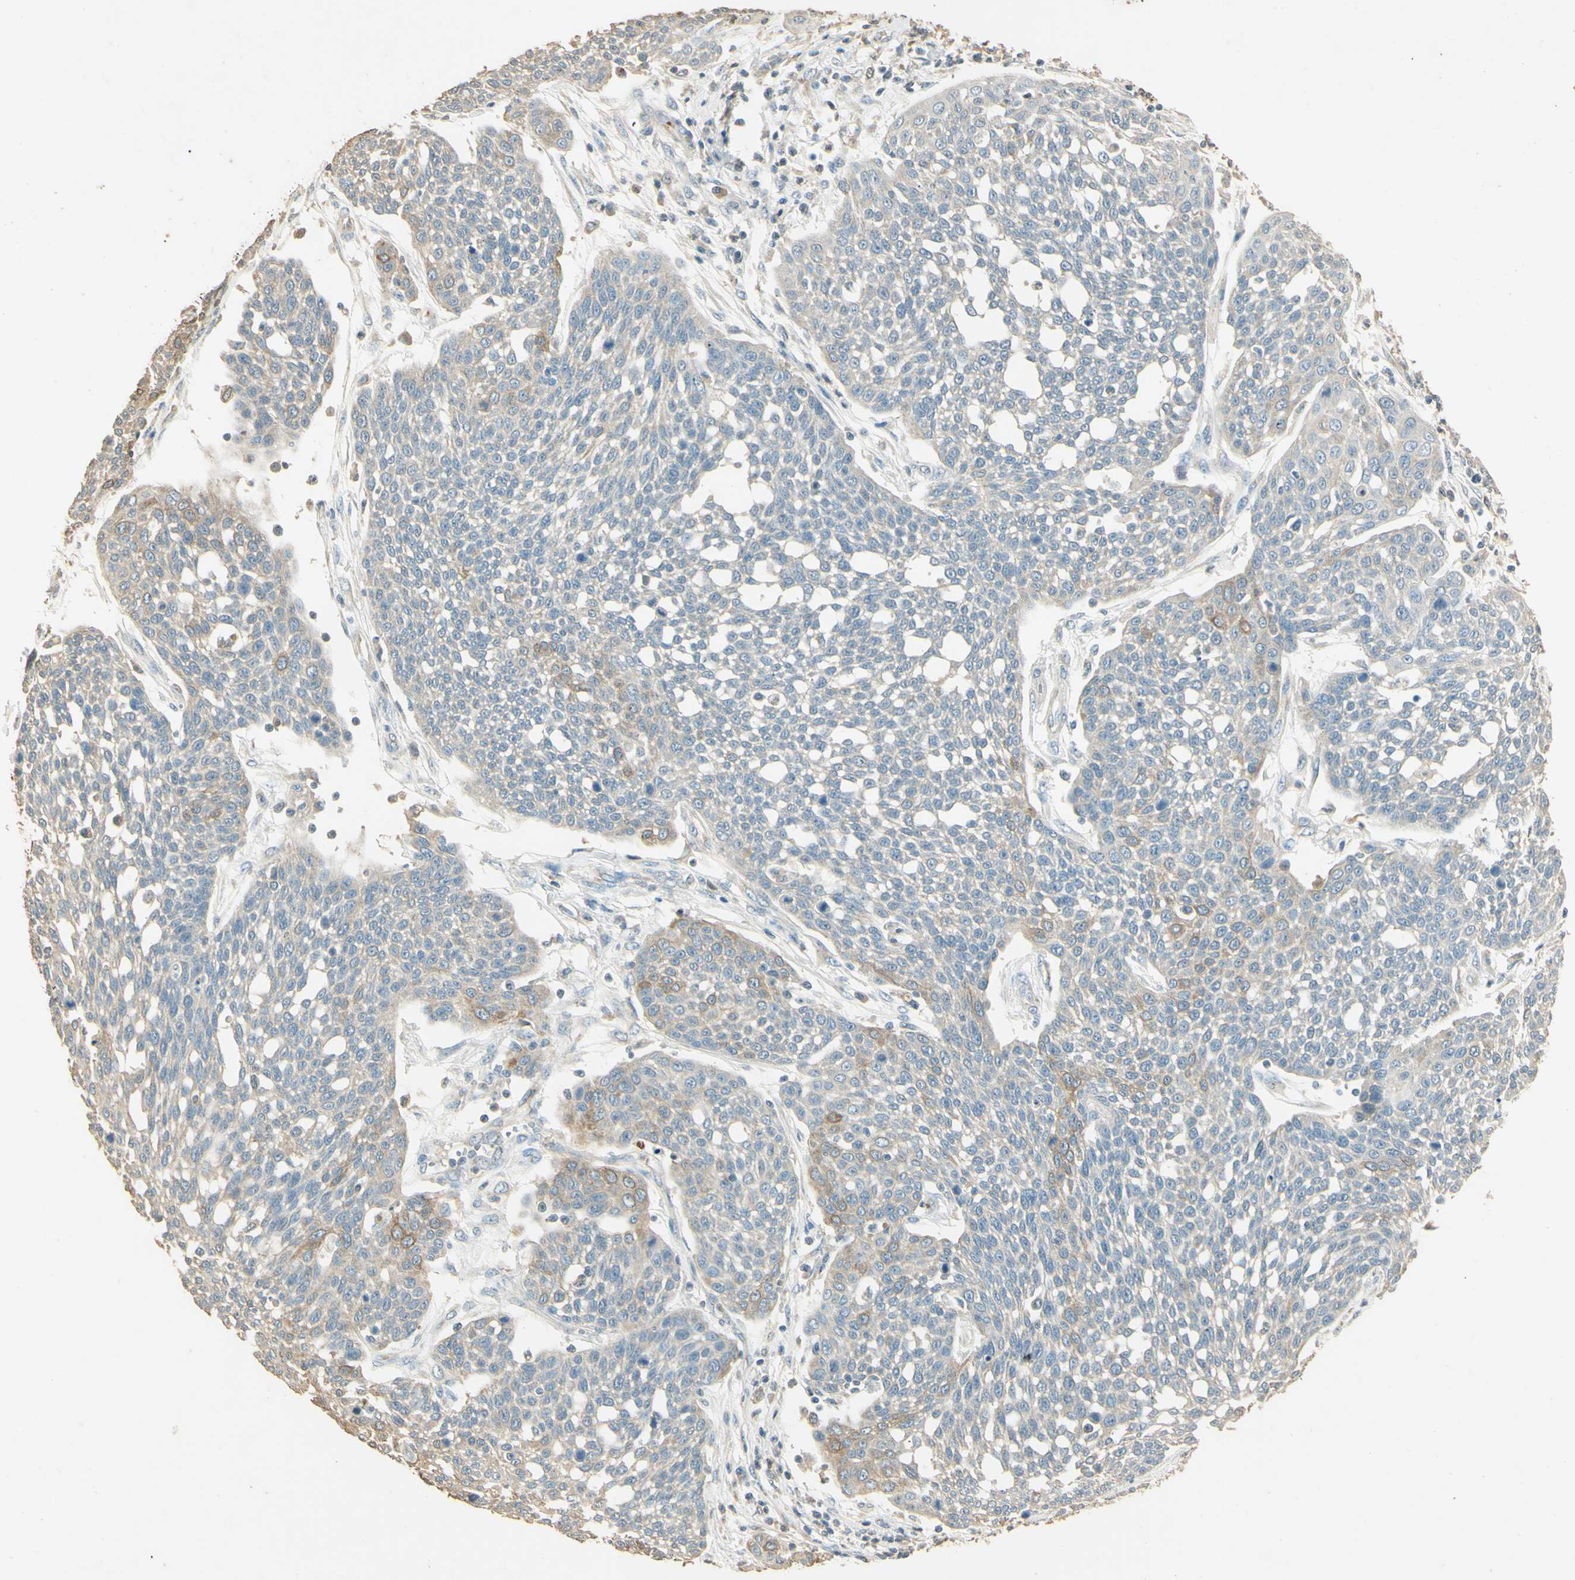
{"staining": {"intensity": "weak", "quantity": "25%-75%", "location": "cytoplasmic/membranous"}, "tissue": "cervical cancer", "cell_type": "Tumor cells", "image_type": "cancer", "snomed": [{"axis": "morphology", "description": "Squamous cell carcinoma, NOS"}, {"axis": "topography", "description": "Cervix"}], "caption": "This image demonstrates immunohistochemistry staining of cervical cancer (squamous cell carcinoma), with low weak cytoplasmic/membranous staining in about 25%-75% of tumor cells.", "gene": "UXS1", "patient": {"sex": "female", "age": 34}}